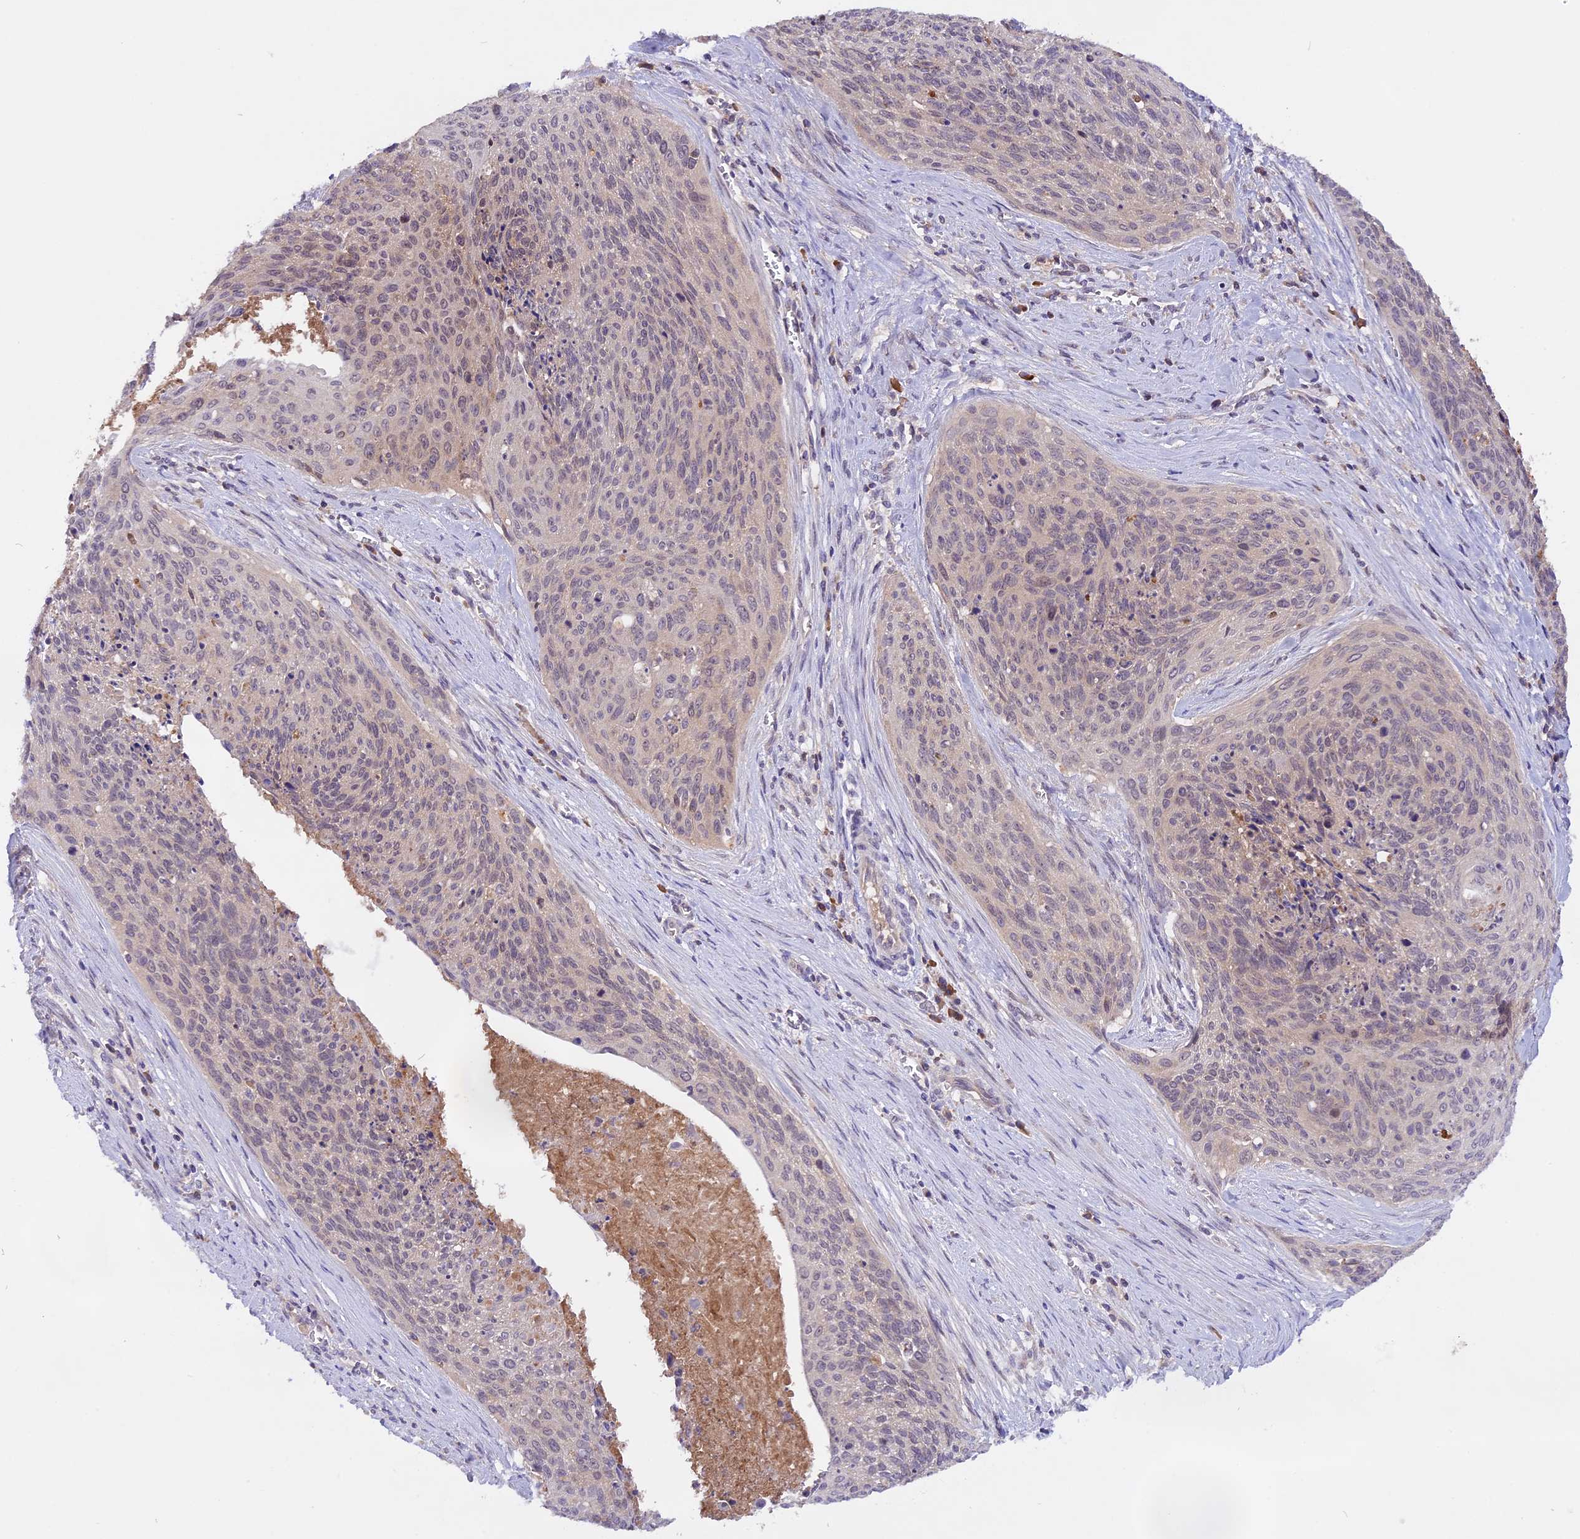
{"staining": {"intensity": "weak", "quantity": "25%-75%", "location": "nuclear"}, "tissue": "cervical cancer", "cell_type": "Tumor cells", "image_type": "cancer", "snomed": [{"axis": "morphology", "description": "Squamous cell carcinoma, NOS"}, {"axis": "topography", "description": "Cervix"}], "caption": "There is low levels of weak nuclear positivity in tumor cells of cervical squamous cell carcinoma, as demonstrated by immunohistochemical staining (brown color).", "gene": "MARK4", "patient": {"sex": "female", "age": 55}}